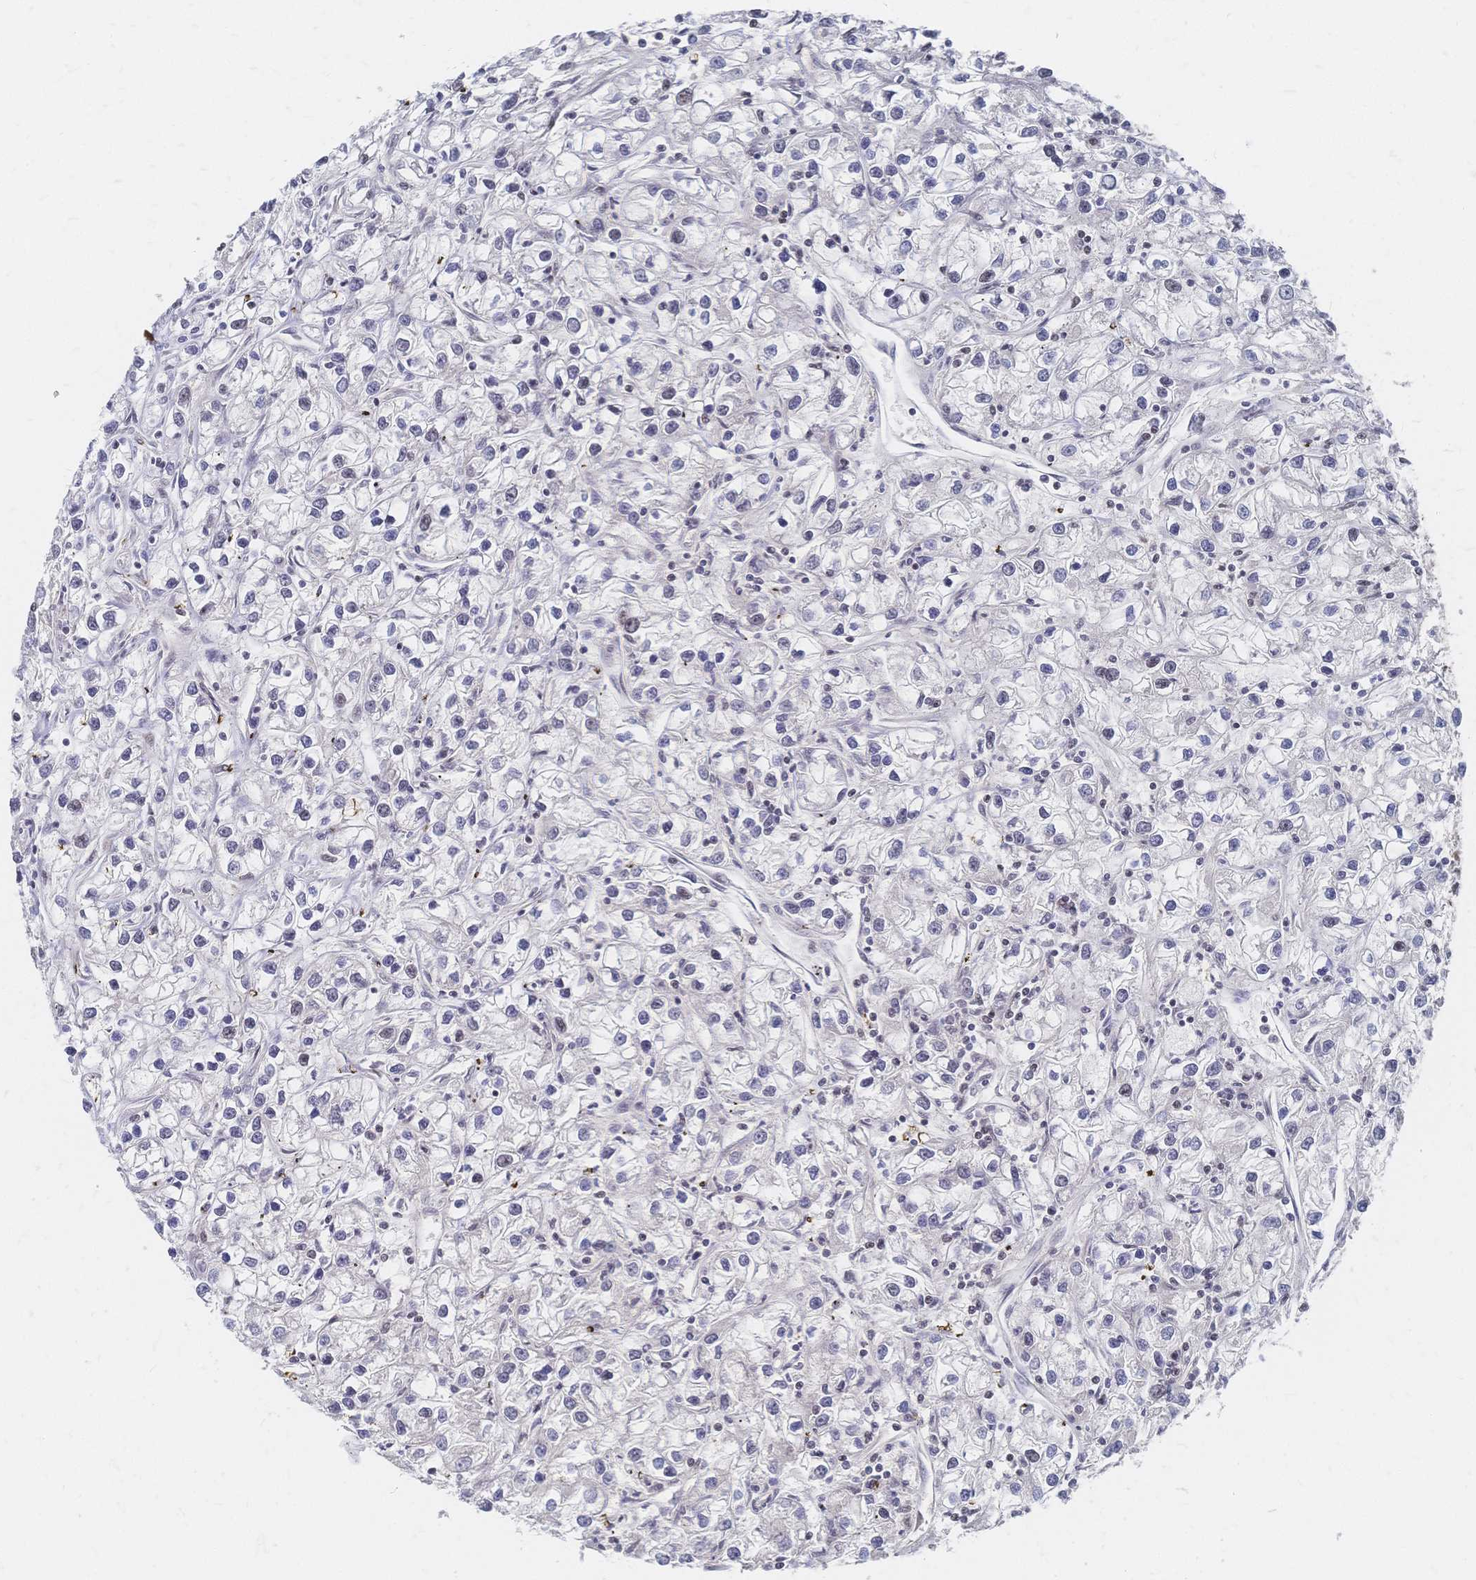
{"staining": {"intensity": "strong", "quantity": "25%-75%", "location": "nuclear"}, "tissue": "renal cancer", "cell_type": "Tumor cells", "image_type": "cancer", "snomed": [{"axis": "morphology", "description": "Adenocarcinoma, NOS"}, {"axis": "topography", "description": "Kidney"}], "caption": "Strong nuclear staining is appreciated in about 25%-75% of tumor cells in adenocarcinoma (renal). (Brightfield microscopy of DAB IHC at high magnification).", "gene": "NELFA", "patient": {"sex": "female", "age": 59}}